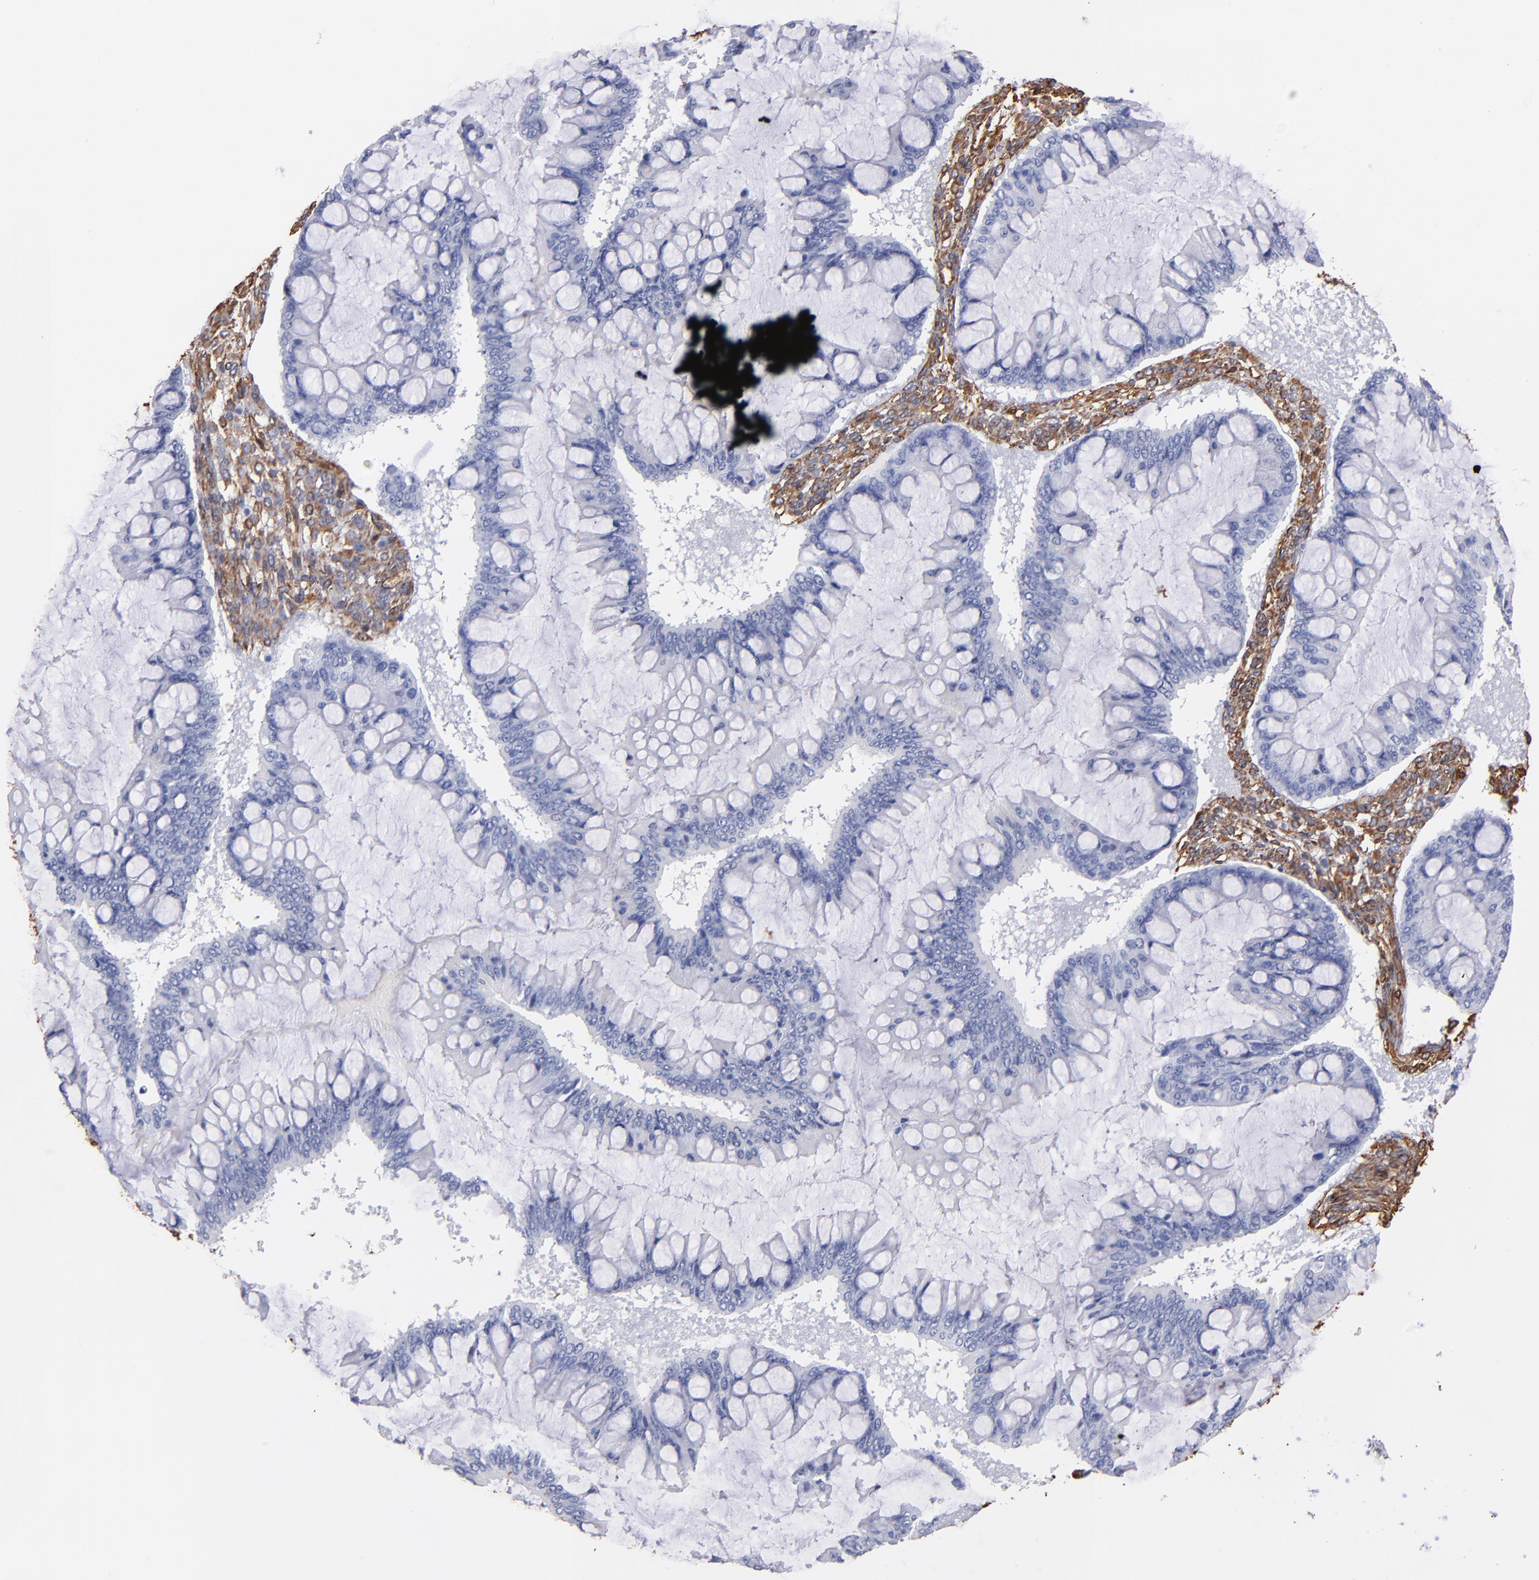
{"staining": {"intensity": "negative", "quantity": "none", "location": "none"}, "tissue": "ovarian cancer", "cell_type": "Tumor cells", "image_type": "cancer", "snomed": [{"axis": "morphology", "description": "Cystadenocarcinoma, mucinous, NOS"}, {"axis": "topography", "description": "Ovary"}], "caption": "There is no significant staining in tumor cells of mucinous cystadenocarcinoma (ovarian). (Immunohistochemistry, brightfield microscopy, high magnification).", "gene": "VIM", "patient": {"sex": "female", "age": 73}}